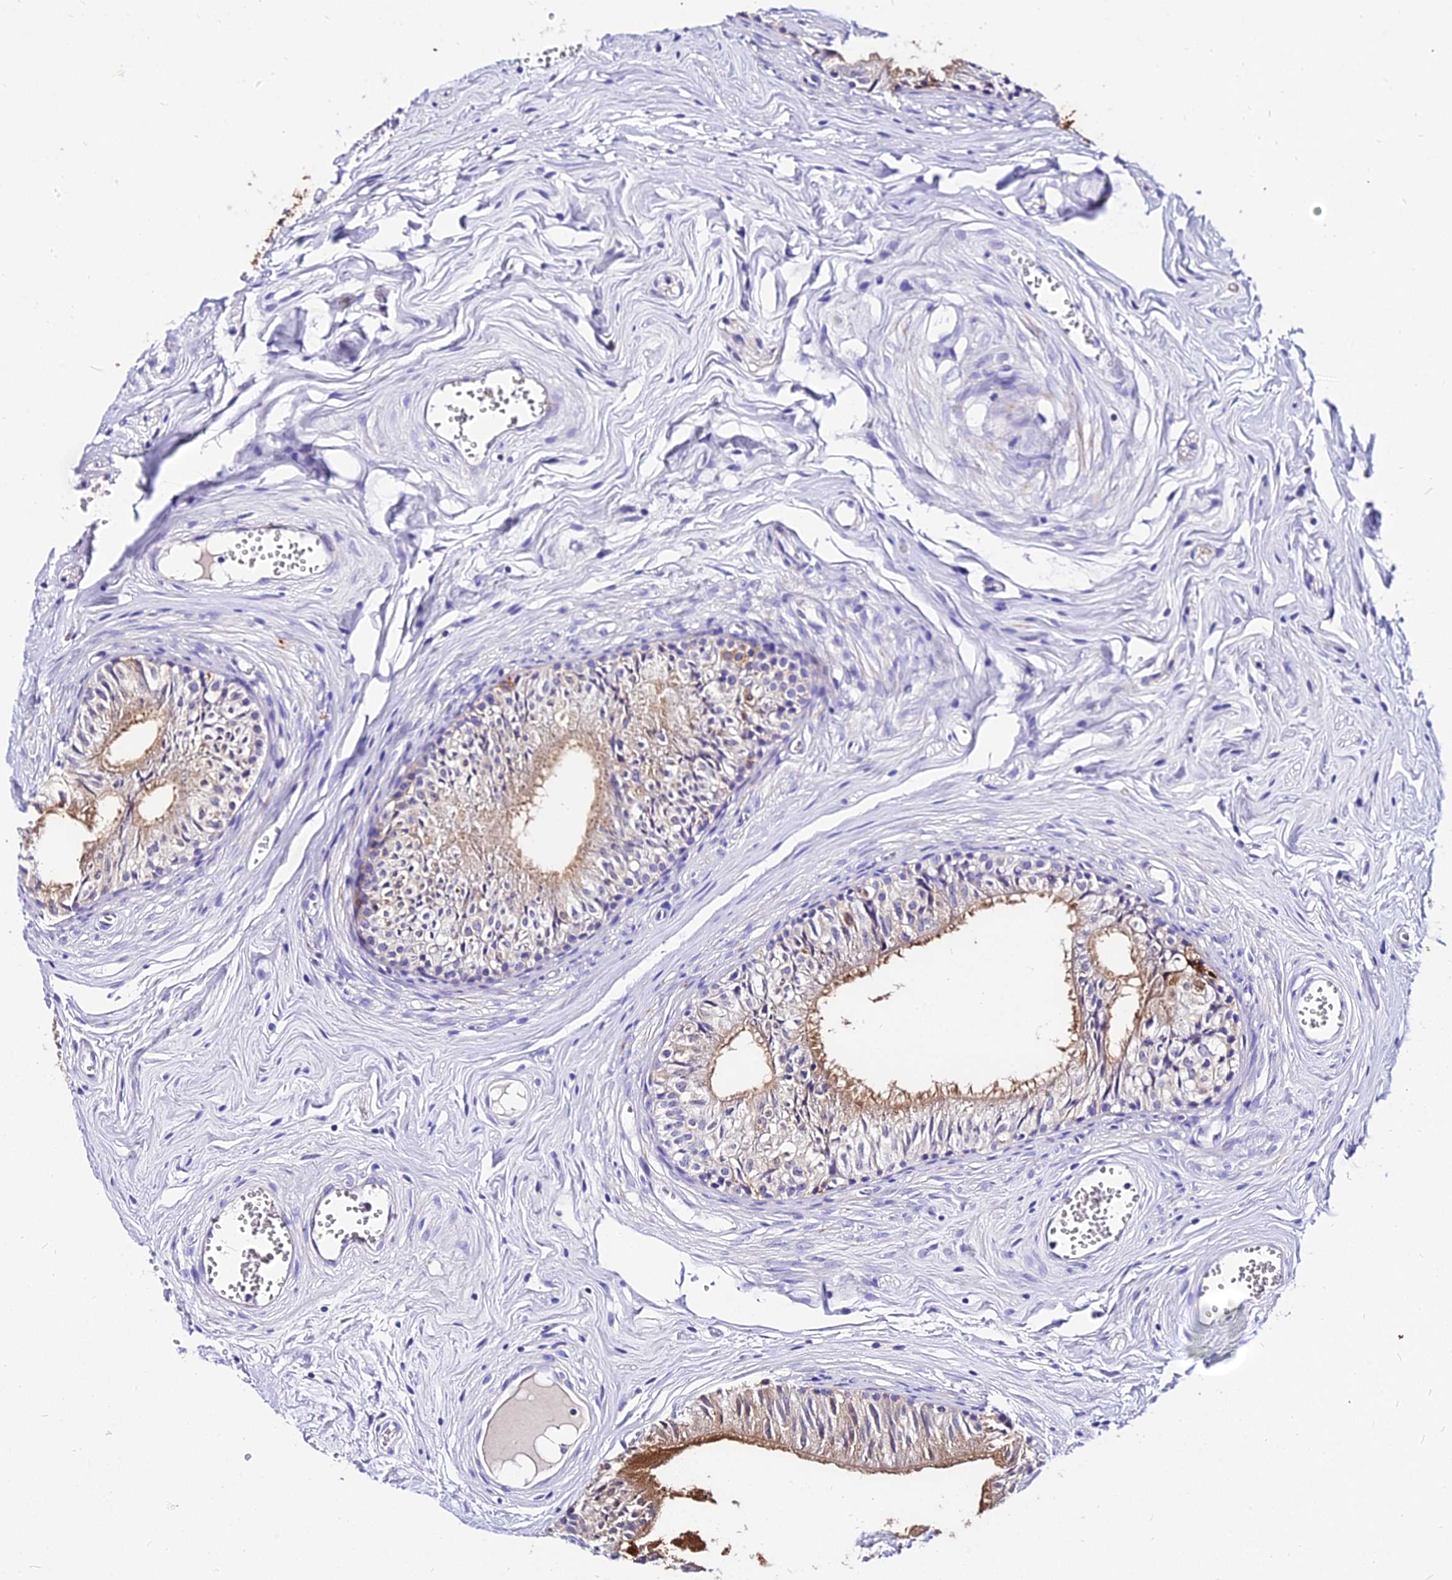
{"staining": {"intensity": "strong", "quantity": "25%-75%", "location": "cytoplasmic/membranous,nuclear"}, "tissue": "epididymis", "cell_type": "Glandular cells", "image_type": "normal", "snomed": [{"axis": "morphology", "description": "Normal tissue, NOS"}, {"axis": "topography", "description": "Epididymis"}], "caption": "Strong cytoplasmic/membranous,nuclear expression for a protein is seen in approximately 25%-75% of glandular cells of unremarkable epididymis using immunohistochemistry.", "gene": "DEFB106A", "patient": {"sex": "male", "age": 36}}